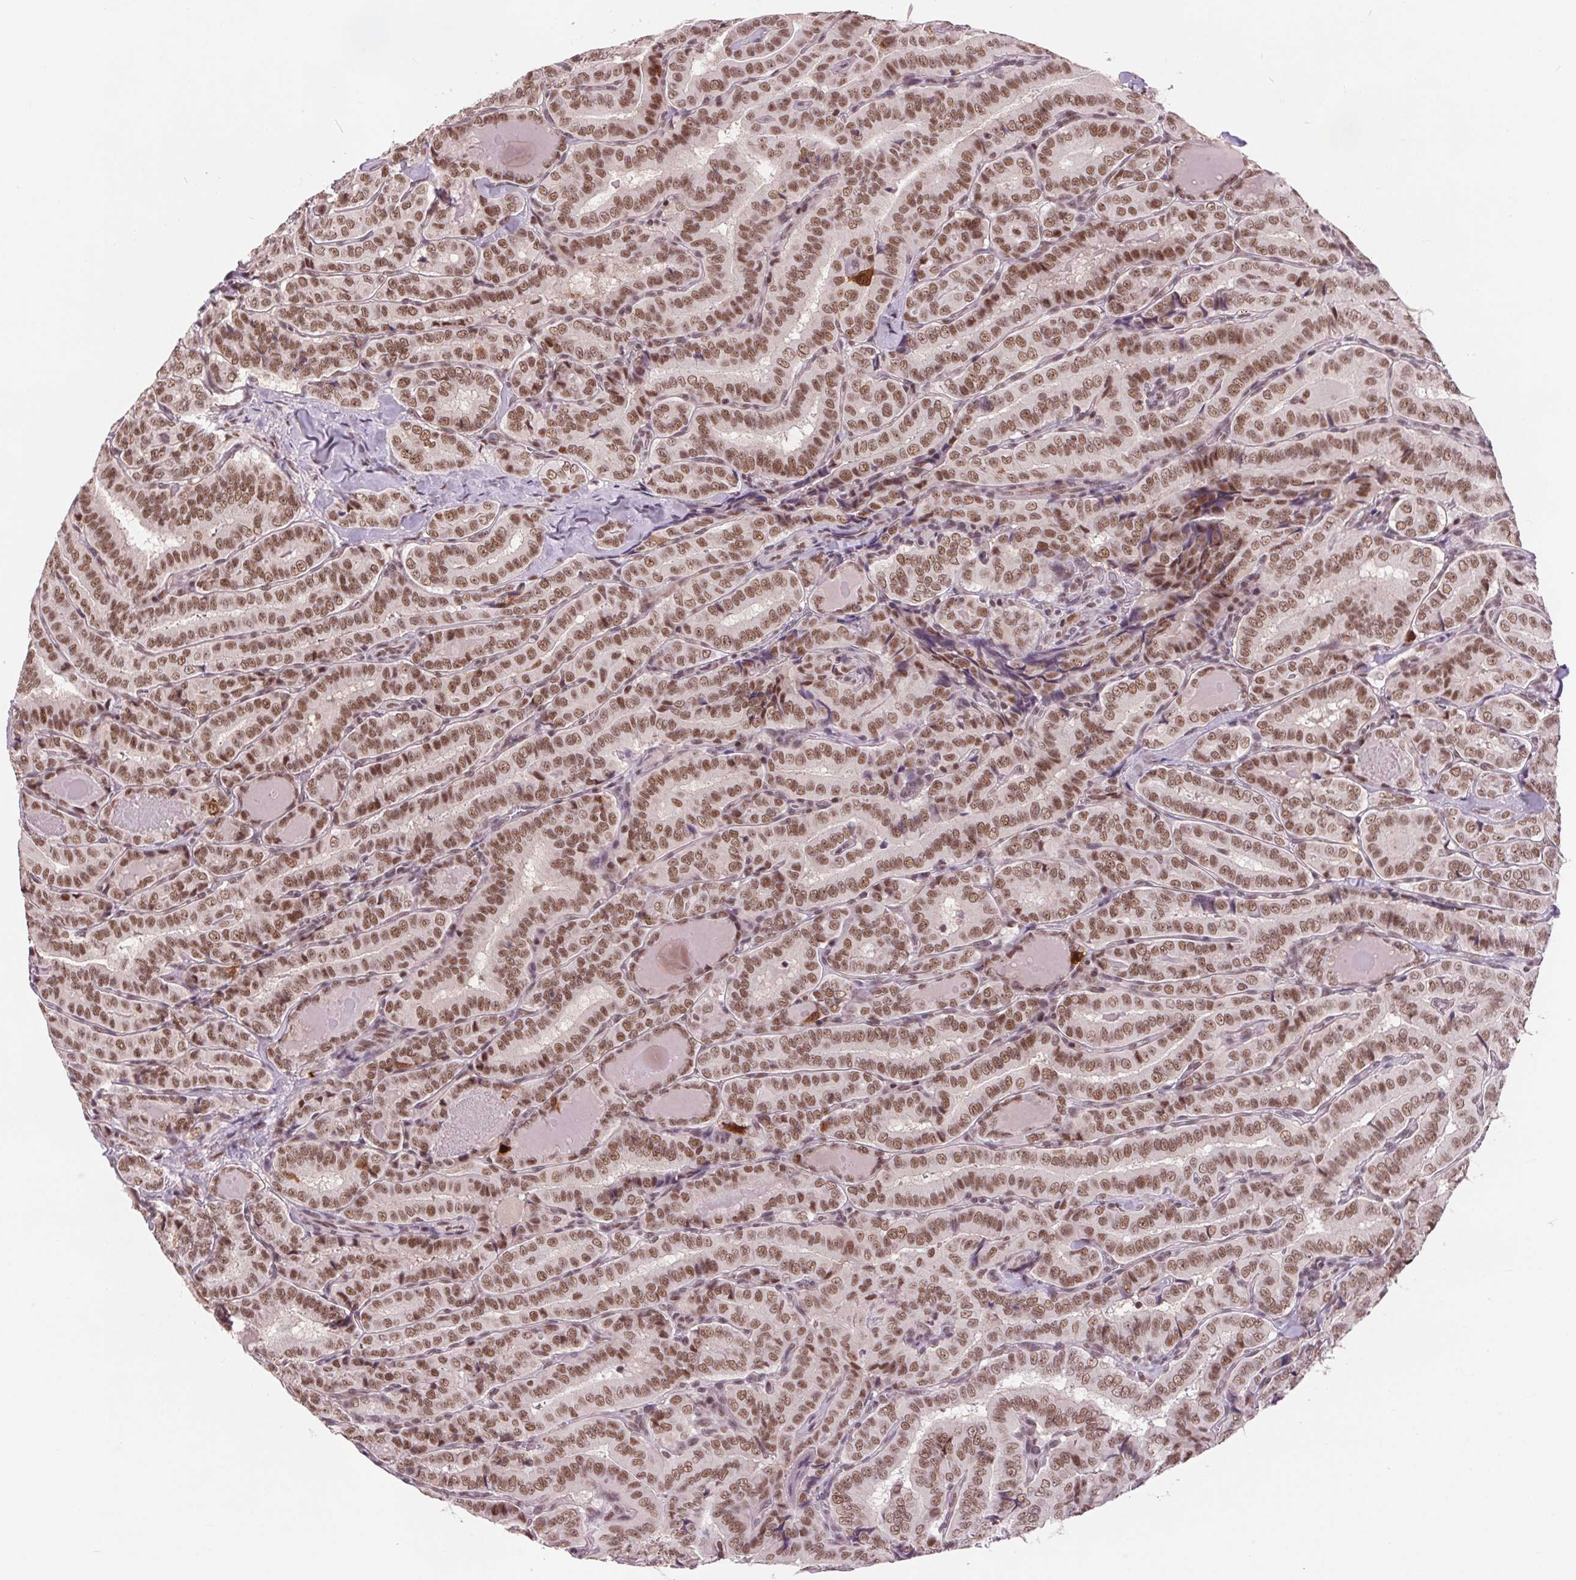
{"staining": {"intensity": "moderate", "quantity": ">75%", "location": "nuclear"}, "tissue": "thyroid cancer", "cell_type": "Tumor cells", "image_type": "cancer", "snomed": [{"axis": "morphology", "description": "Papillary adenocarcinoma, NOS"}, {"axis": "morphology", "description": "Papillary adenoma metastatic"}, {"axis": "topography", "description": "Thyroid gland"}], "caption": "Papillary adenoma metastatic (thyroid) stained with DAB IHC exhibits medium levels of moderate nuclear positivity in approximately >75% of tumor cells.", "gene": "CD2BP2", "patient": {"sex": "female", "age": 50}}